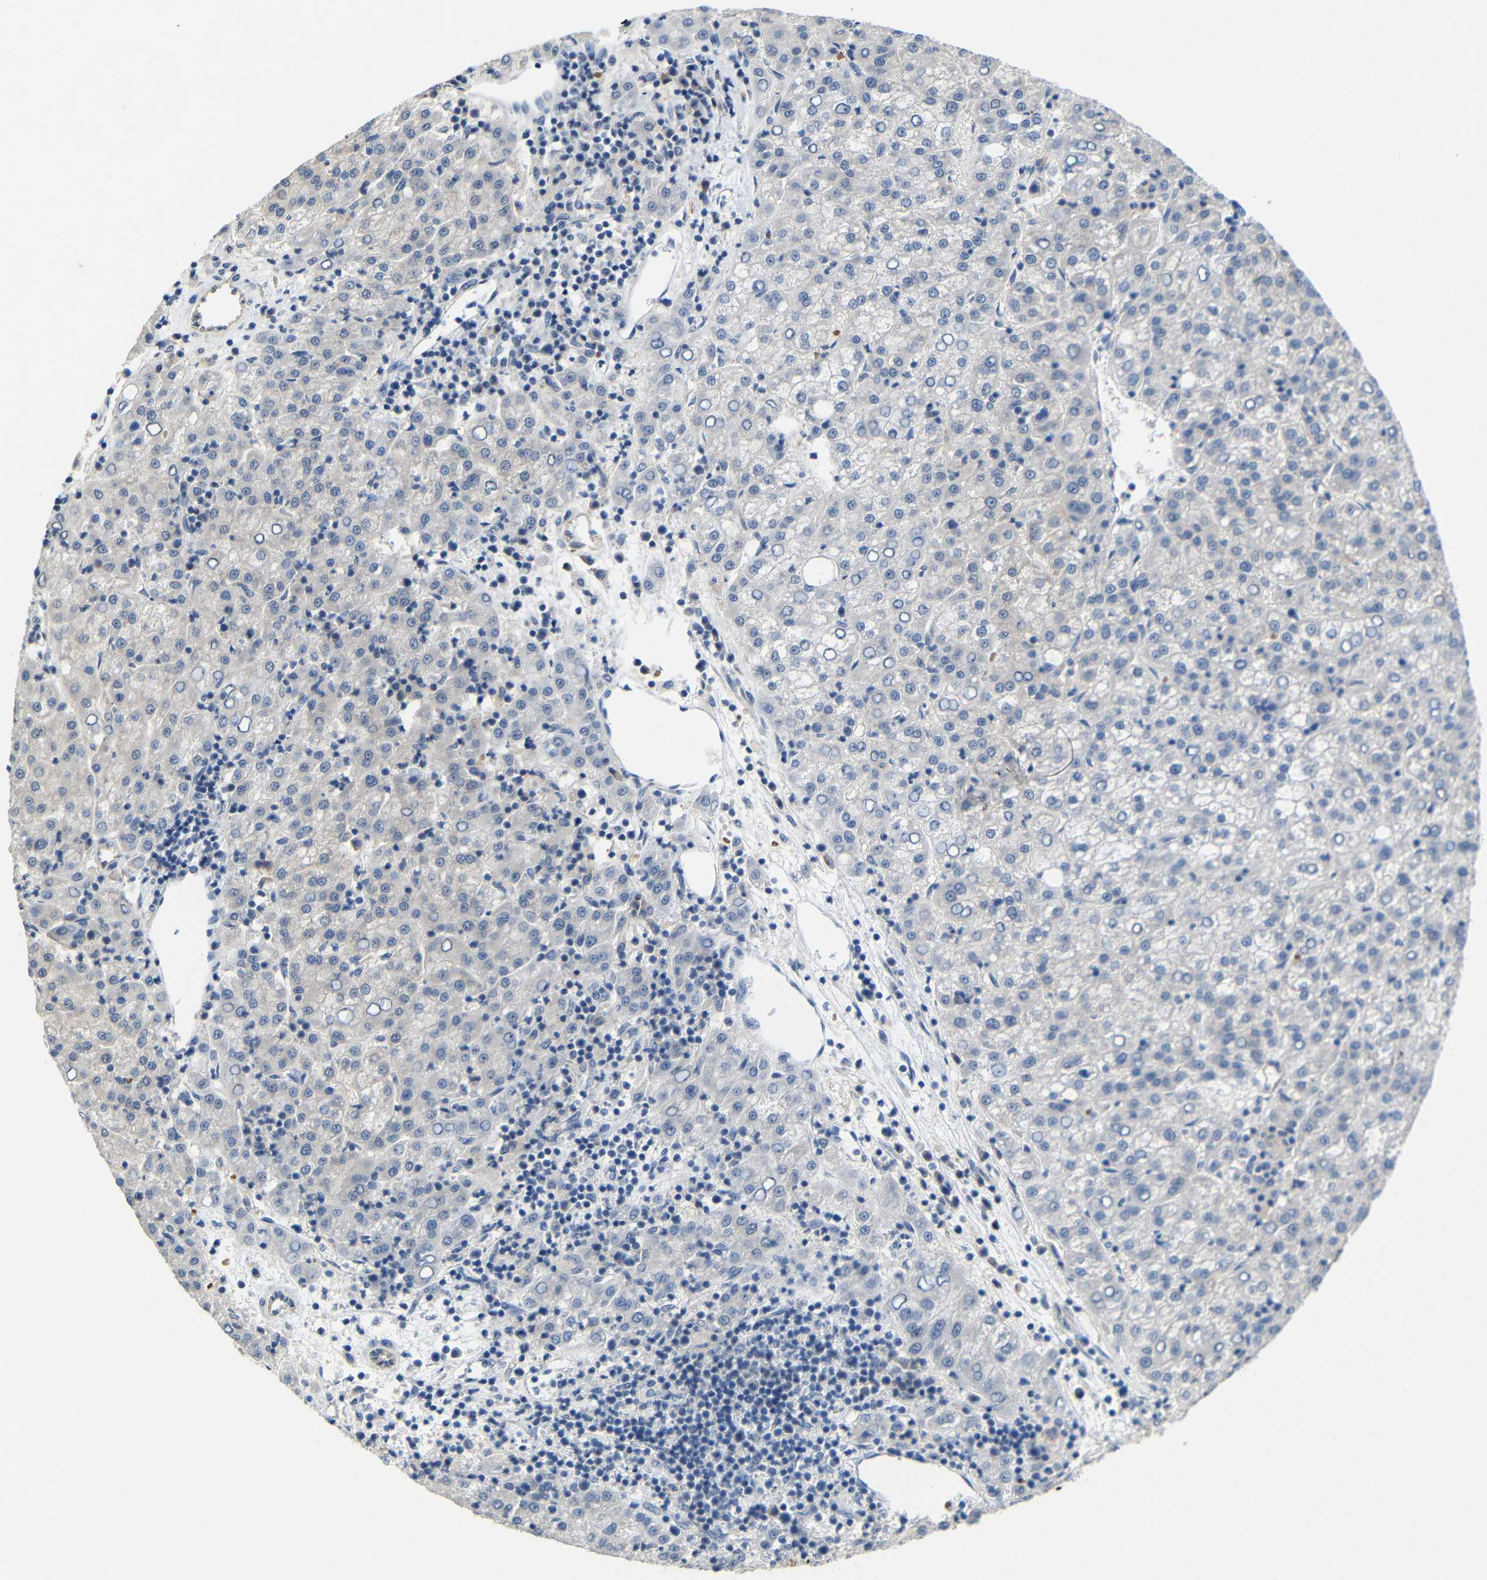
{"staining": {"intensity": "negative", "quantity": "none", "location": "none"}, "tissue": "liver cancer", "cell_type": "Tumor cells", "image_type": "cancer", "snomed": [{"axis": "morphology", "description": "Carcinoma, Hepatocellular, NOS"}, {"axis": "topography", "description": "Liver"}], "caption": "The immunohistochemistry histopathology image has no significant staining in tumor cells of hepatocellular carcinoma (liver) tissue. Nuclei are stained in blue.", "gene": "TBC1D32", "patient": {"sex": "female", "age": 58}}